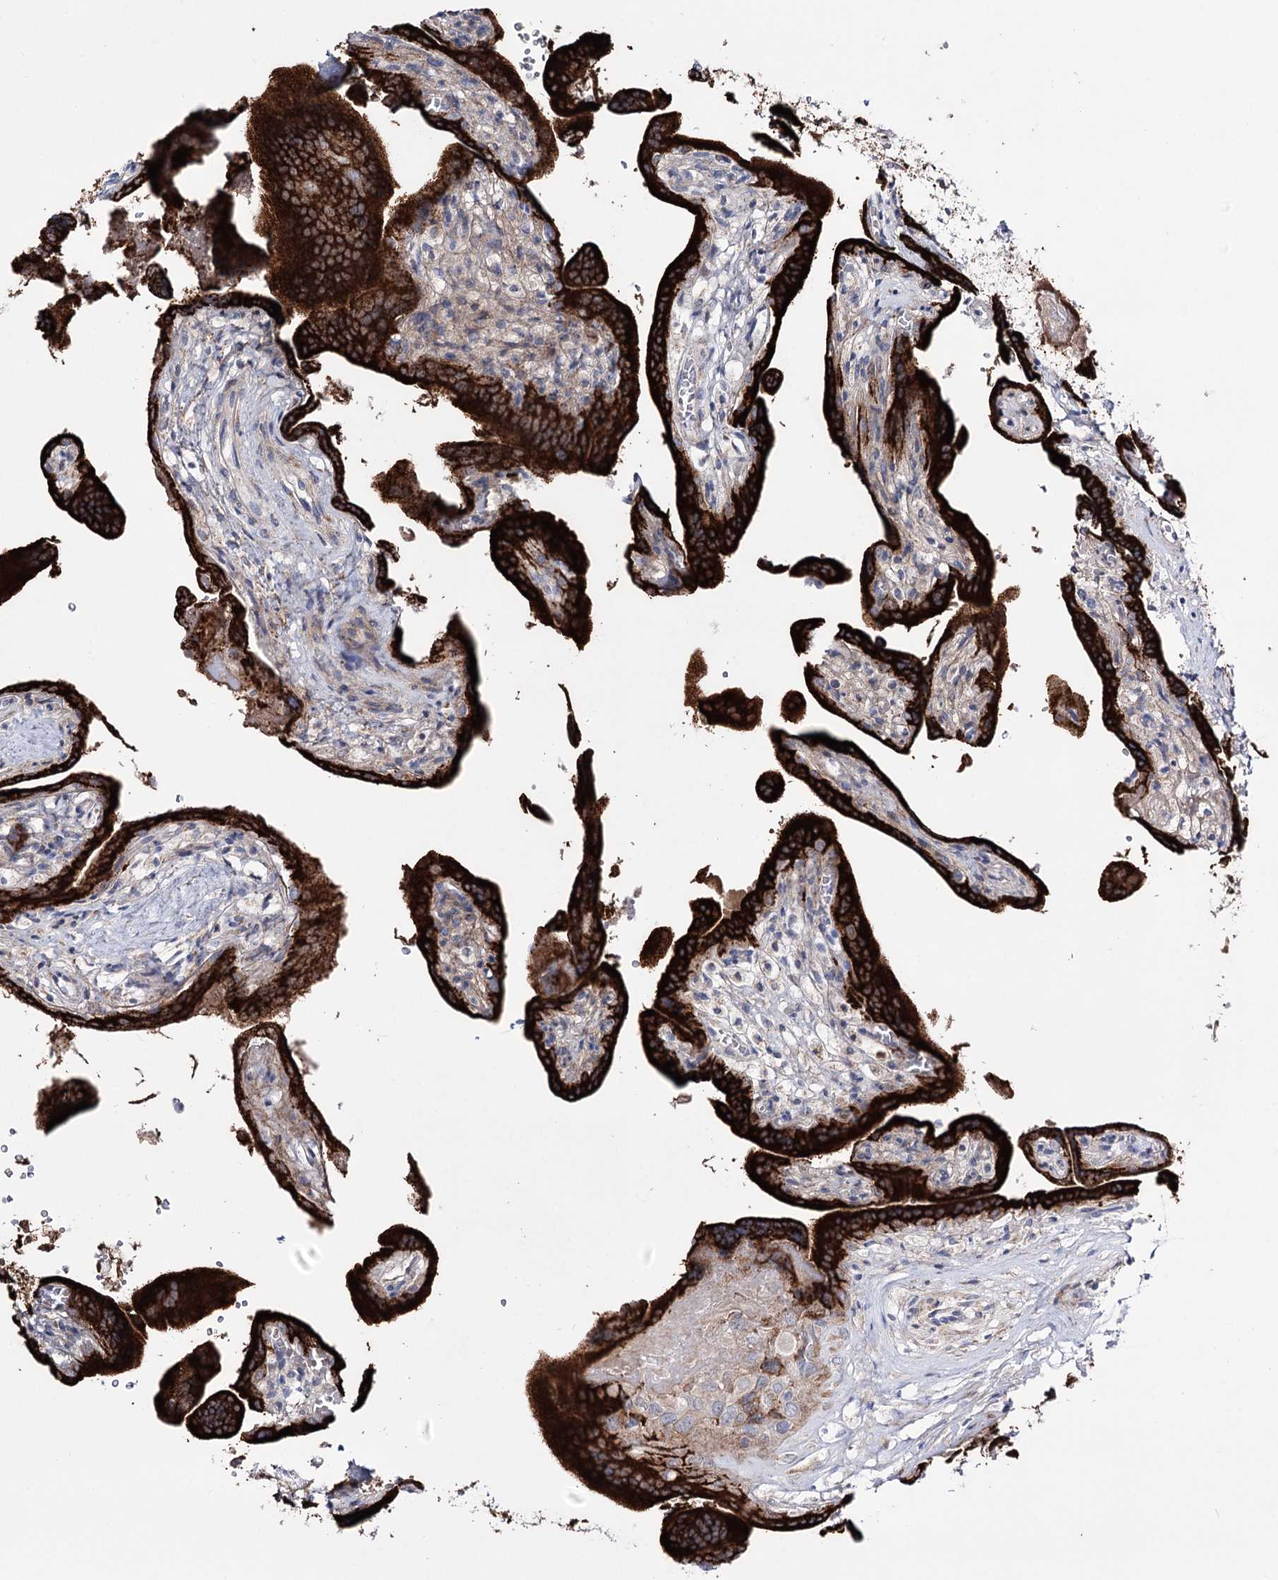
{"staining": {"intensity": "strong", "quantity": ">75%", "location": "cytoplasmic/membranous"}, "tissue": "placenta", "cell_type": "Trophoblastic cells", "image_type": "normal", "snomed": [{"axis": "morphology", "description": "Normal tissue, NOS"}, {"axis": "topography", "description": "Placenta"}], "caption": "Immunohistochemistry (IHC) (DAB) staining of benign placenta displays strong cytoplasmic/membranous protein expression in approximately >75% of trophoblastic cells.", "gene": "METTL5", "patient": {"sex": "female", "age": 37}}